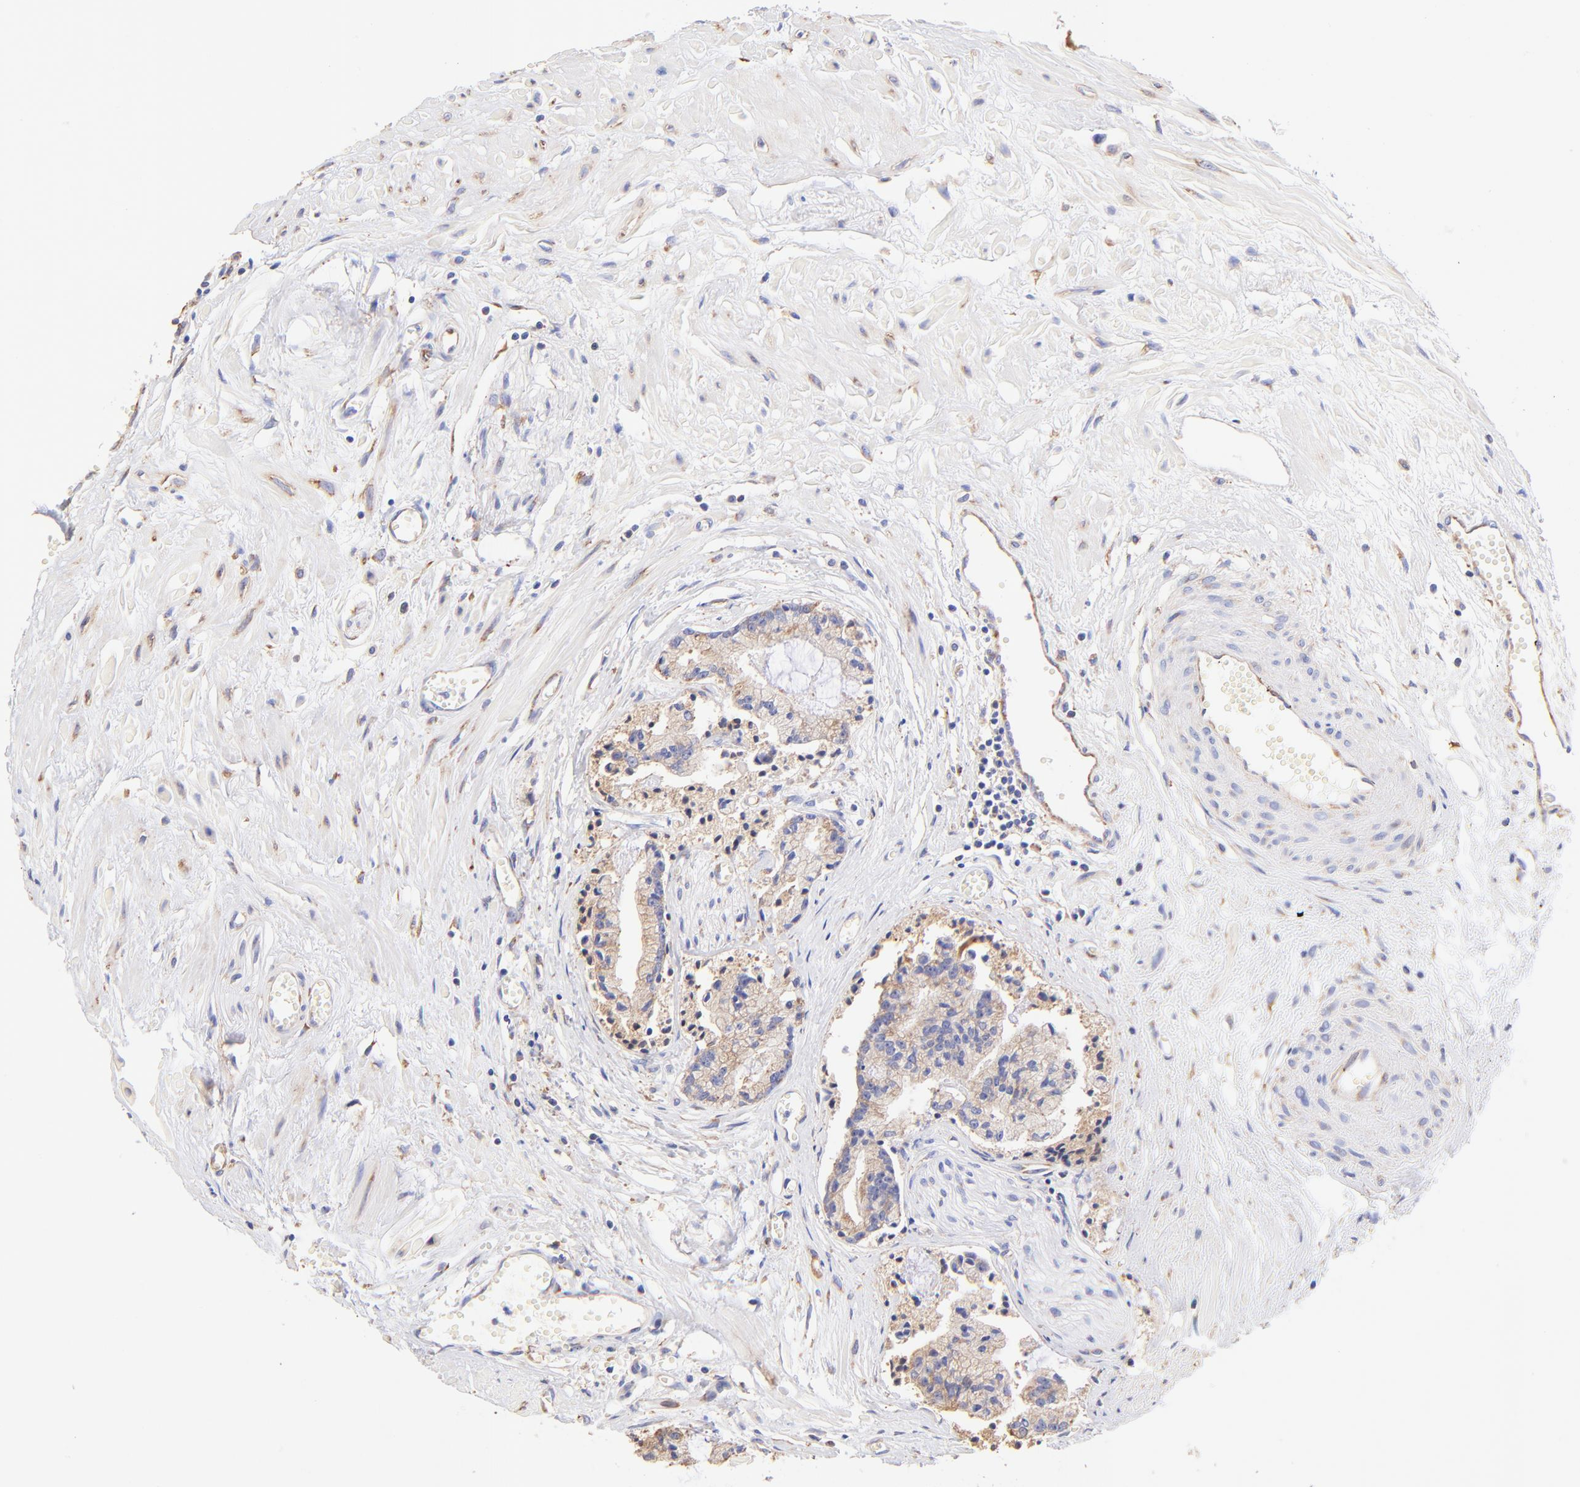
{"staining": {"intensity": "moderate", "quantity": "25%-75%", "location": "cytoplasmic/membranous"}, "tissue": "prostate cancer", "cell_type": "Tumor cells", "image_type": "cancer", "snomed": [{"axis": "morphology", "description": "Adenocarcinoma, High grade"}, {"axis": "topography", "description": "Prostate"}], "caption": "Adenocarcinoma (high-grade) (prostate) was stained to show a protein in brown. There is medium levels of moderate cytoplasmic/membranous staining in about 25%-75% of tumor cells.", "gene": "RPL30", "patient": {"sex": "male", "age": 56}}